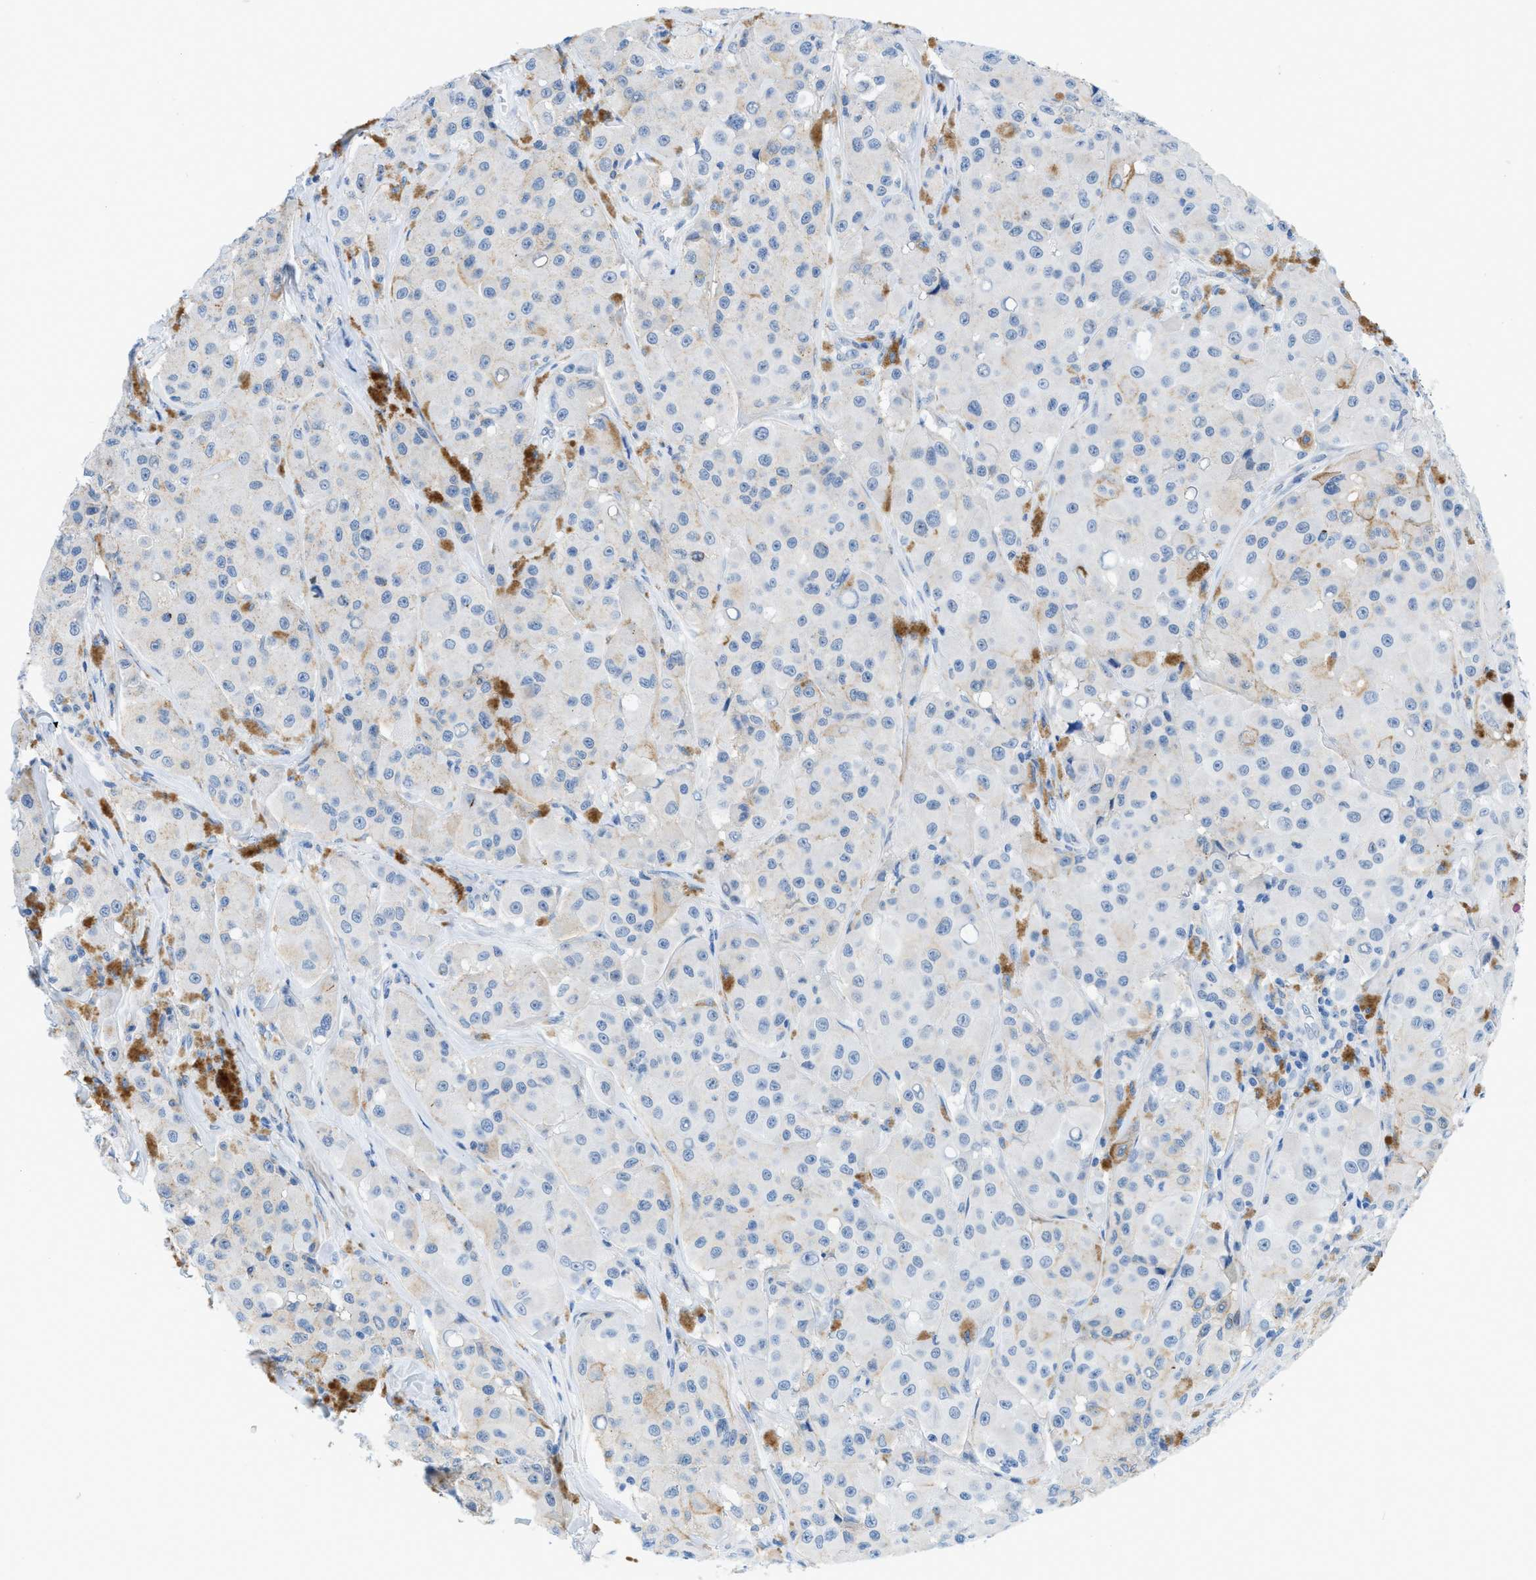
{"staining": {"intensity": "negative", "quantity": "none", "location": "none"}, "tissue": "melanoma", "cell_type": "Tumor cells", "image_type": "cancer", "snomed": [{"axis": "morphology", "description": "Malignant melanoma, NOS"}, {"axis": "topography", "description": "Skin"}], "caption": "Histopathology image shows no protein expression in tumor cells of malignant melanoma tissue.", "gene": "FDCSP", "patient": {"sex": "male", "age": 84}}